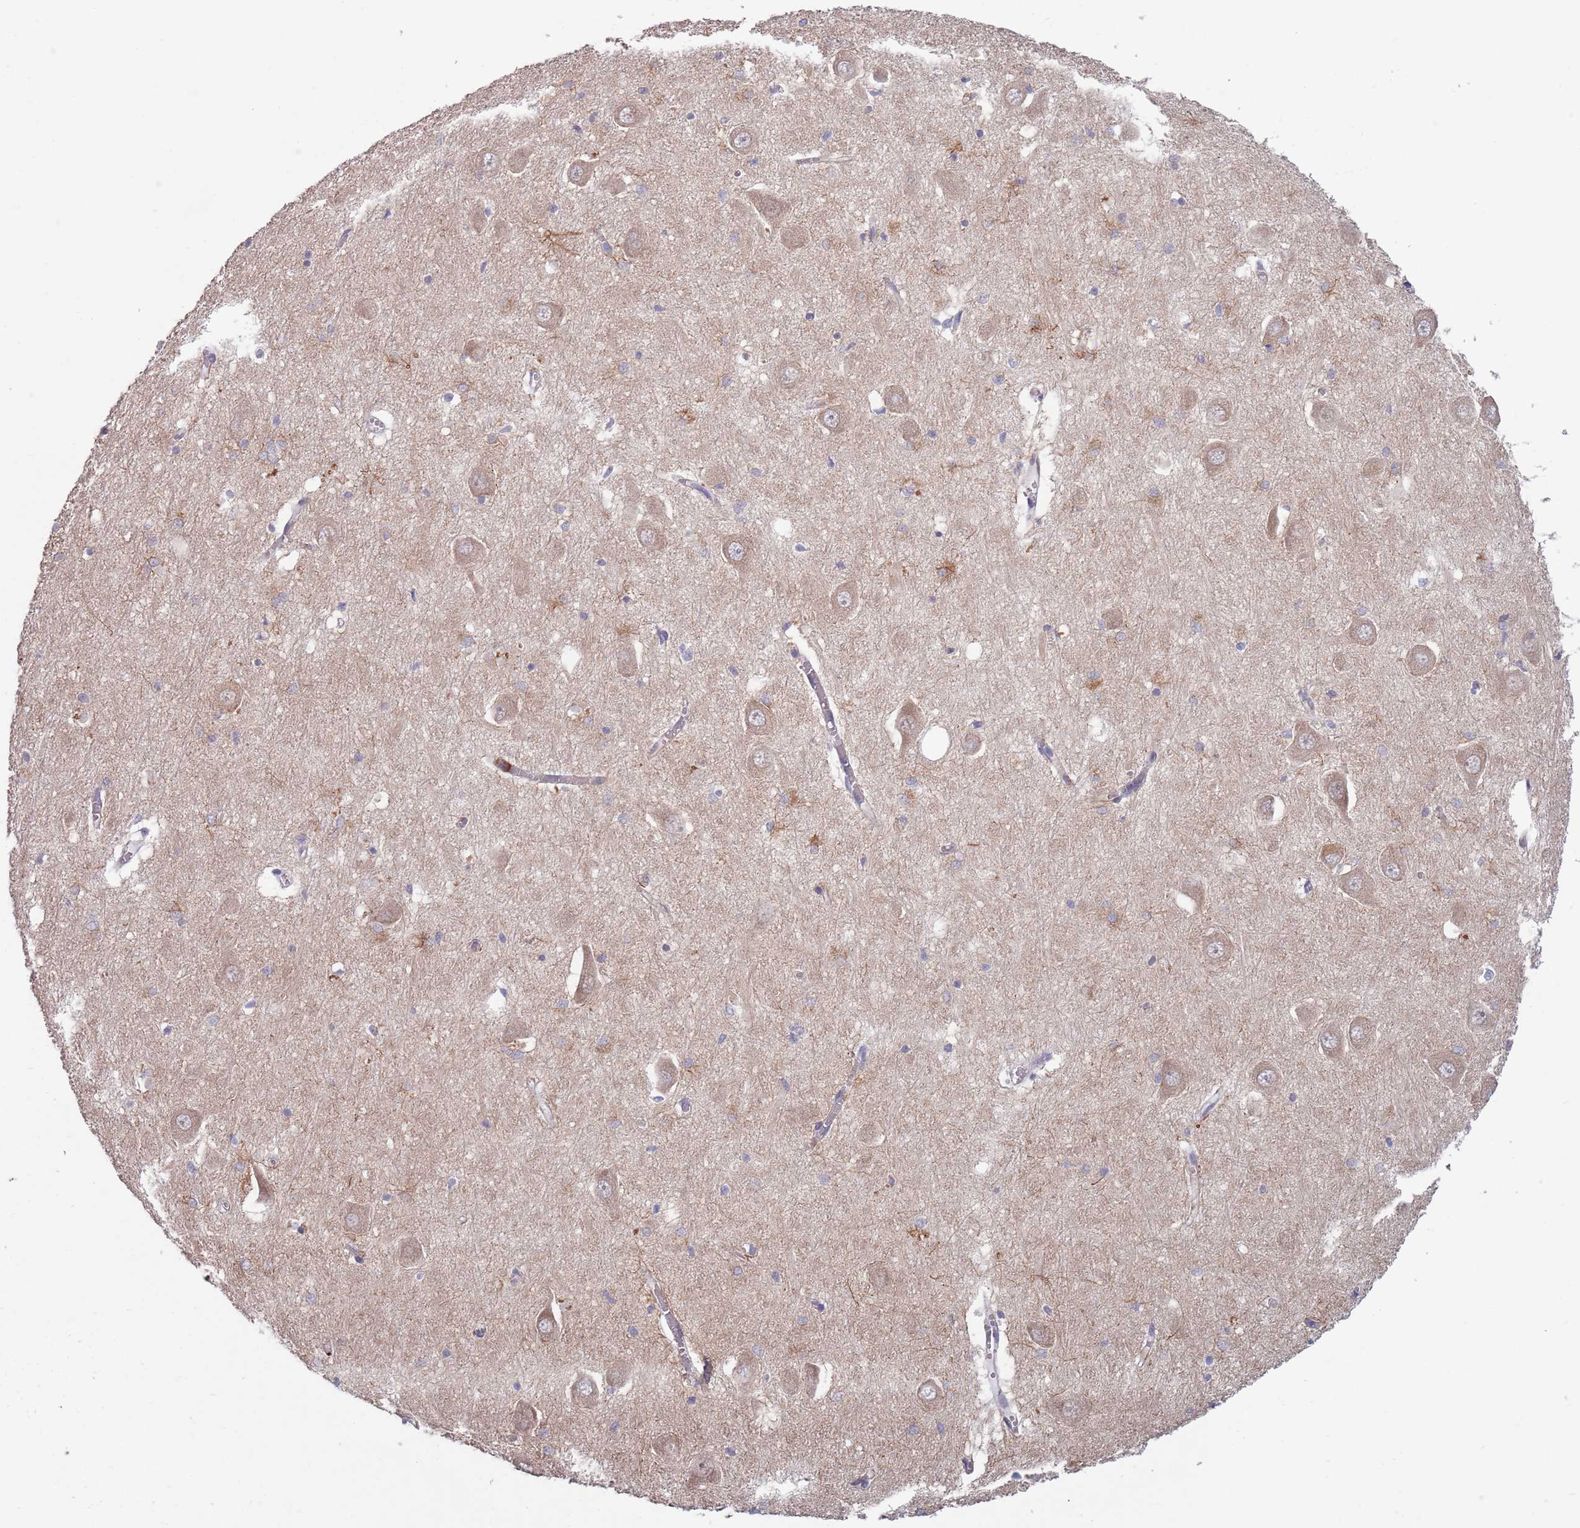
{"staining": {"intensity": "negative", "quantity": "none", "location": "none"}, "tissue": "hippocampus", "cell_type": "Glial cells", "image_type": "normal", "snomed": [{"axis": "morphology", "description": "Normal tissue, NOS"}, {"axis": "topography", "description": "Hippocampus"}], "caption": "Photomicrograph shows no protein positivity in glial cells of unremarkable hippocampus. (DAB (3,3'-diaminobenzidine) immunohistochemistry (IHC) with hematoxylin counter stain).", "gene": "TYW1B", "patient": {"sex": "male", "age": 70}}